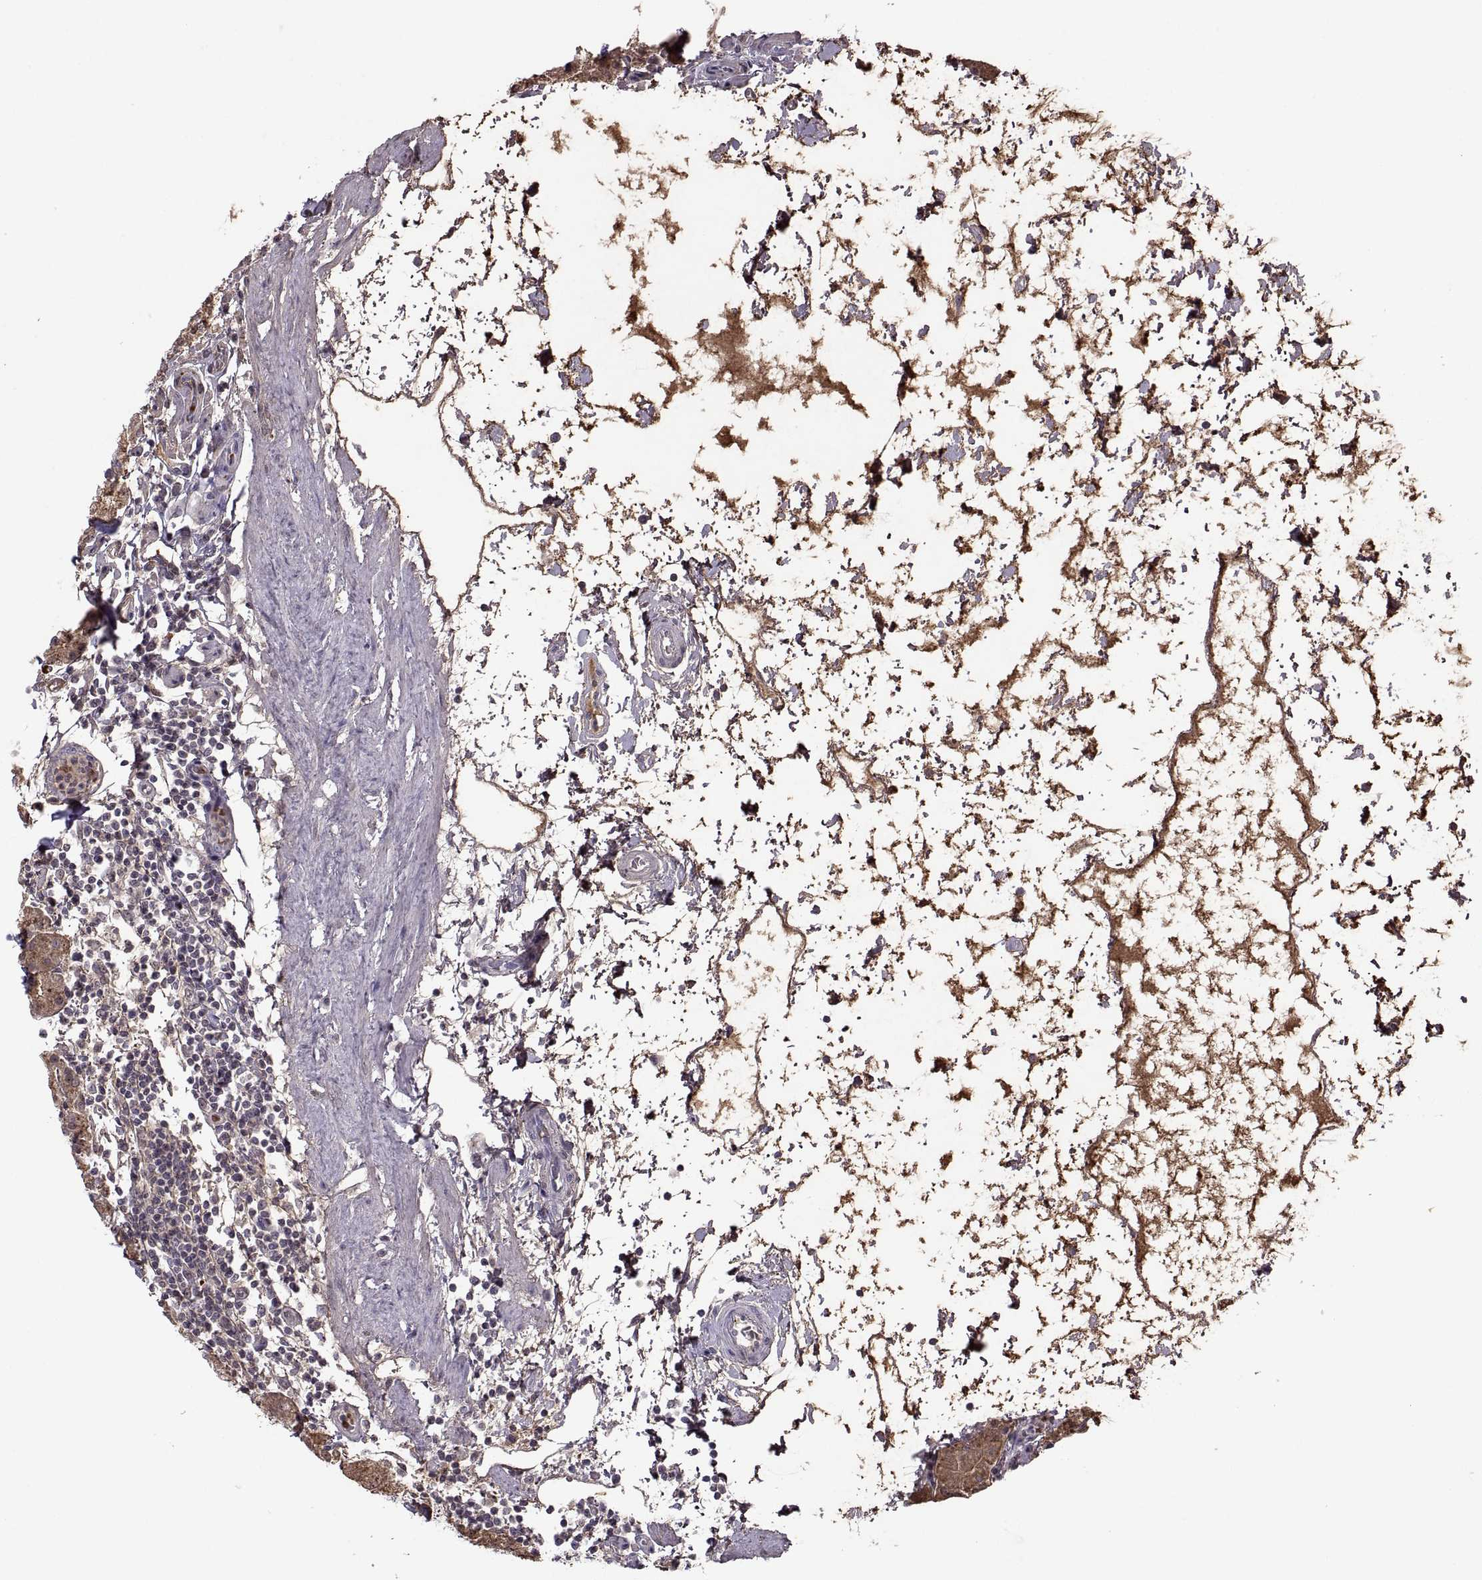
{"staining": {"intensity": "strong", "quantity": ">75%", "location": "cytoplasmic/membranous"}, "tissue": "stomach", "cell_type": "Glandular cells", "image_type": "normal", "snomed": [{"axis": "morphology", "description": "Normal tissue, NOS"}, {"axis": "topography", "description": "Stomach"}], "caption": "Immunohistochemistry photomicrograph of normal stomach stained for a protein (brown), which demonstrates high levels of strong cytoplasmic/membranous expression in approximately >75% of glandular cells.", "gene": "ASIC2", "patient": {"sex": "male", "age": 54}}